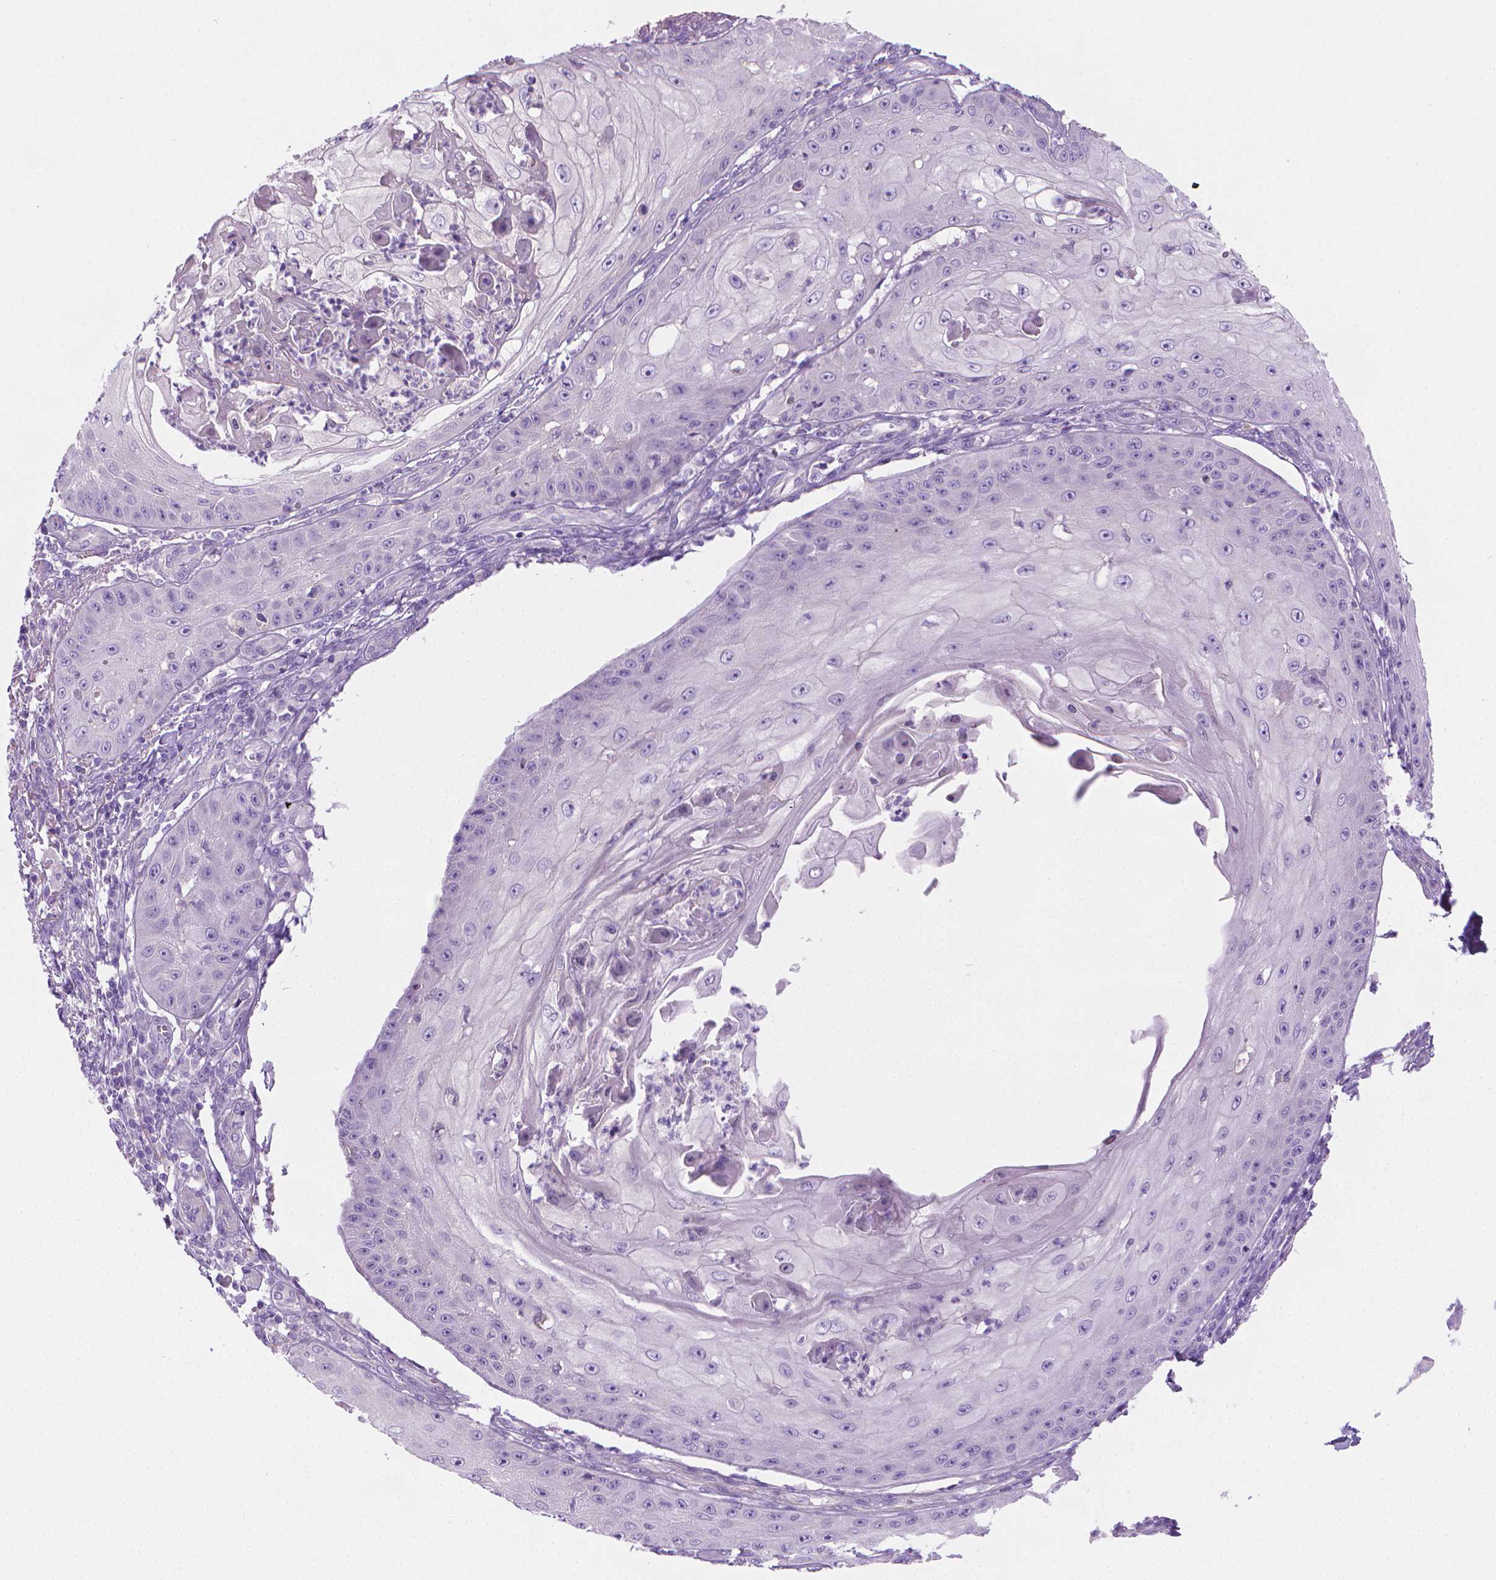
{"staining": {"intensity": "negative", "quantity": "none", "location": "none"}, "tissue": "skin cancer", "cell_type": "Tumor cells", "image_type": "cancer", "snomed": [{"axis": "morphology", "description": "Squamous cell carcinoma, NOS"}, {"axis": "topography", "description": "Skin"}], "caption": "High power microscopy histopathology image of an immunohistochemistry photomicrograph of squamous cell carcinoma (skin), revealing no significant expression in tumor cells.", "gene": "FASN", "patient": {"sex": "male", "age": 70}}